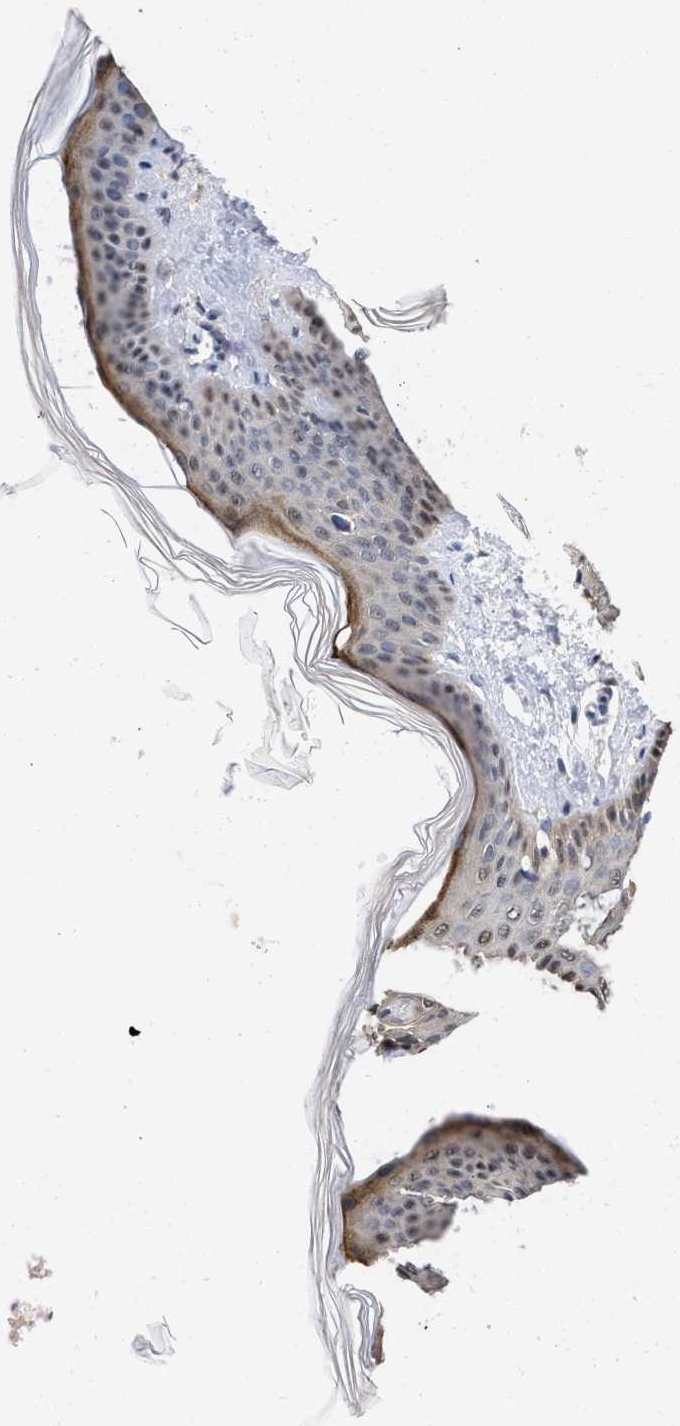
{"staining": {"intensity": "negative", "quantity": "none", "location": "none"}, "tissue": "skin", "cell_type": "Fibroblasts", "image_type": "normal", "snomed": [{"axis": "morphology", "description": "Normal tissue, NOS"}, {"axis": "topography", "description": "Skin"}], "caption": "DAB (3,3'-diaminobenzidine) immunohistochemical staining of normal skin shows no significant staining in fibroblasts.", "gene": "THRA", "patient": {"sex": "female", "age": 17}}